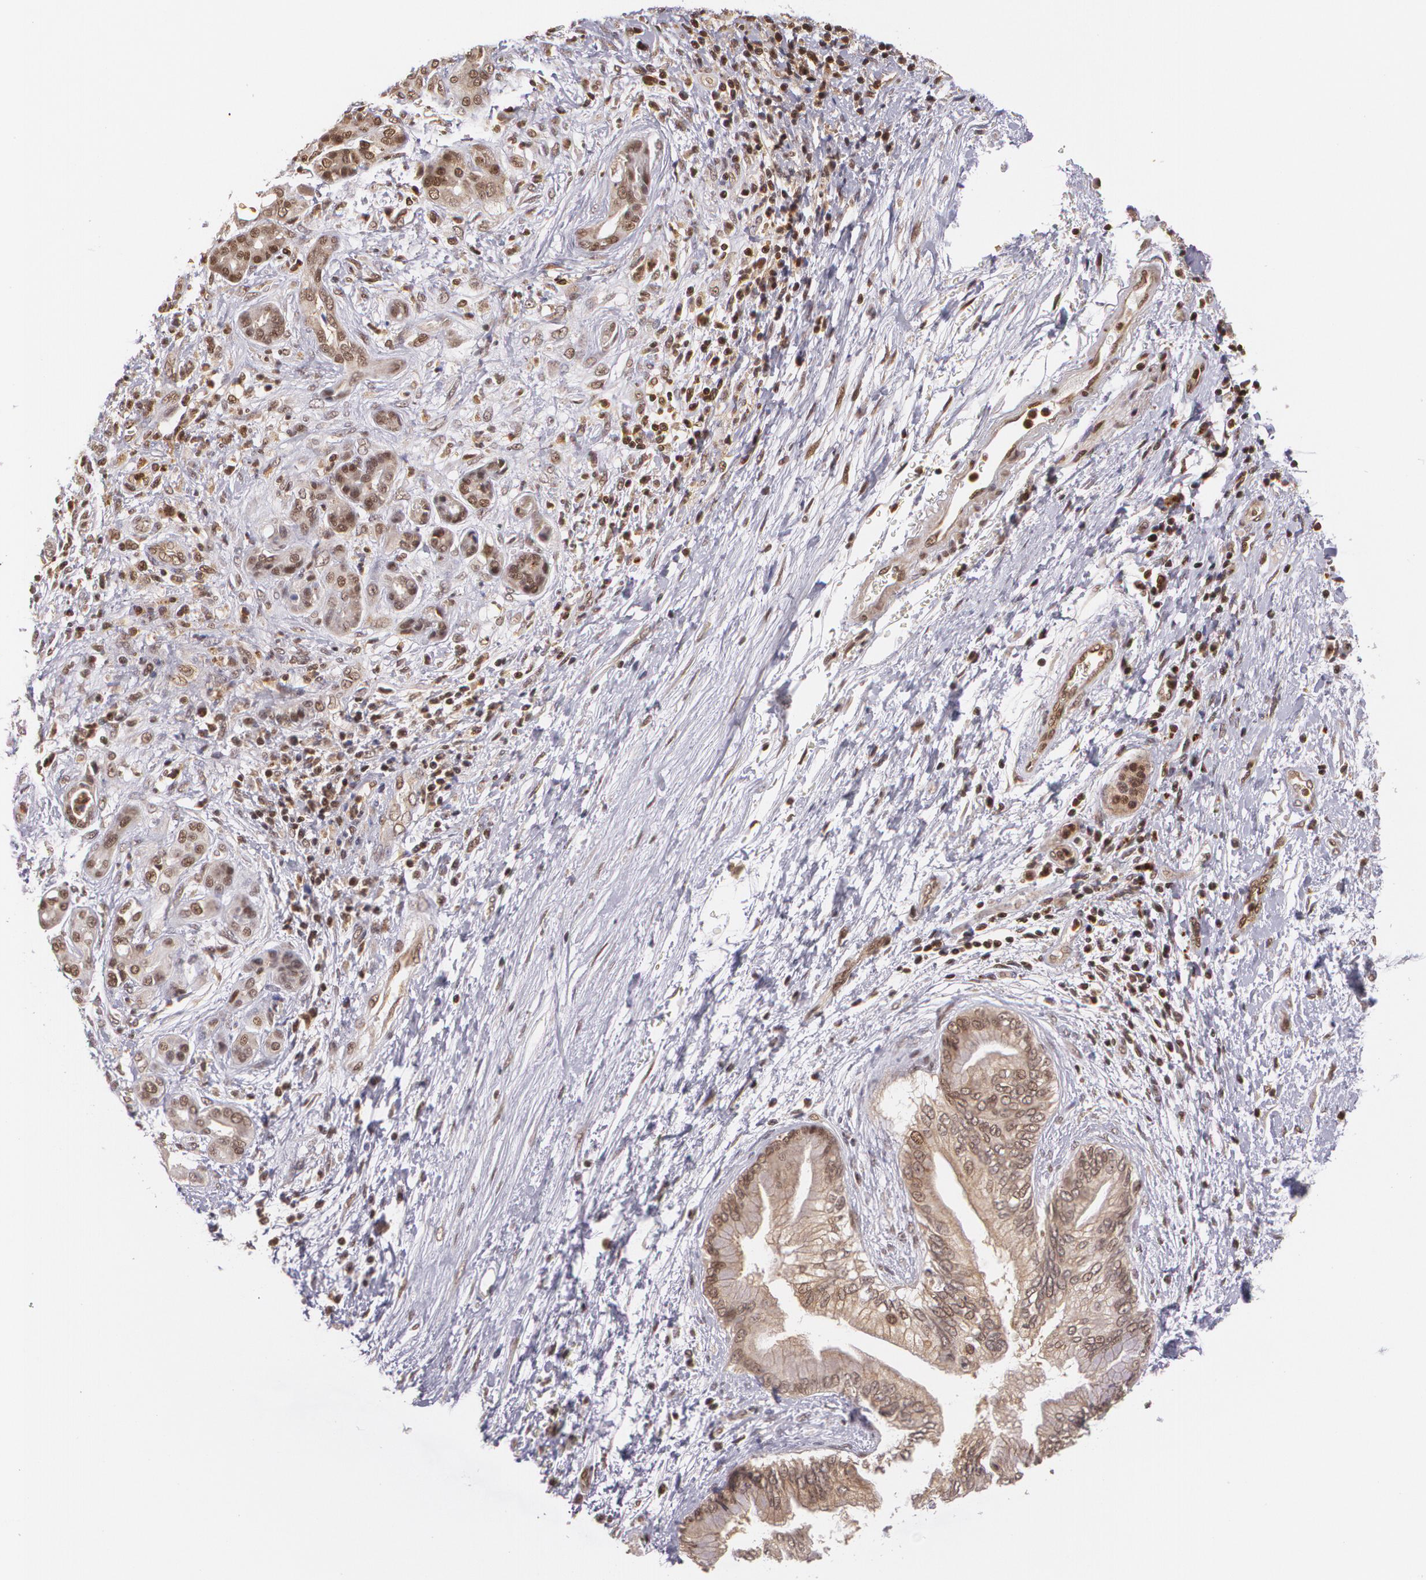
{"staining": {"intensity": "weak", "quantity": "25%-75%", "location": "cytoplasmic/membranous,nuclear"}, "tissue": "pancreatic cancer", "cell_type": "Tumor cells", "image_type": "cancer", "snomed": [{"axis": "morphology", "description": "Adenocarcinoma, NOS"}, {"axis": "topography", "description": "Pancreas"}], "caption": "Adenocarcinoma (pancreatic) tissue demonstrates weak cytoplasmic/membranous and nuclear expression in approximately 25%-75% of tumor cells Nuclei are stained in blue.", "gene": "CUL2", "patient": {"sex": "female", "age": 70}}